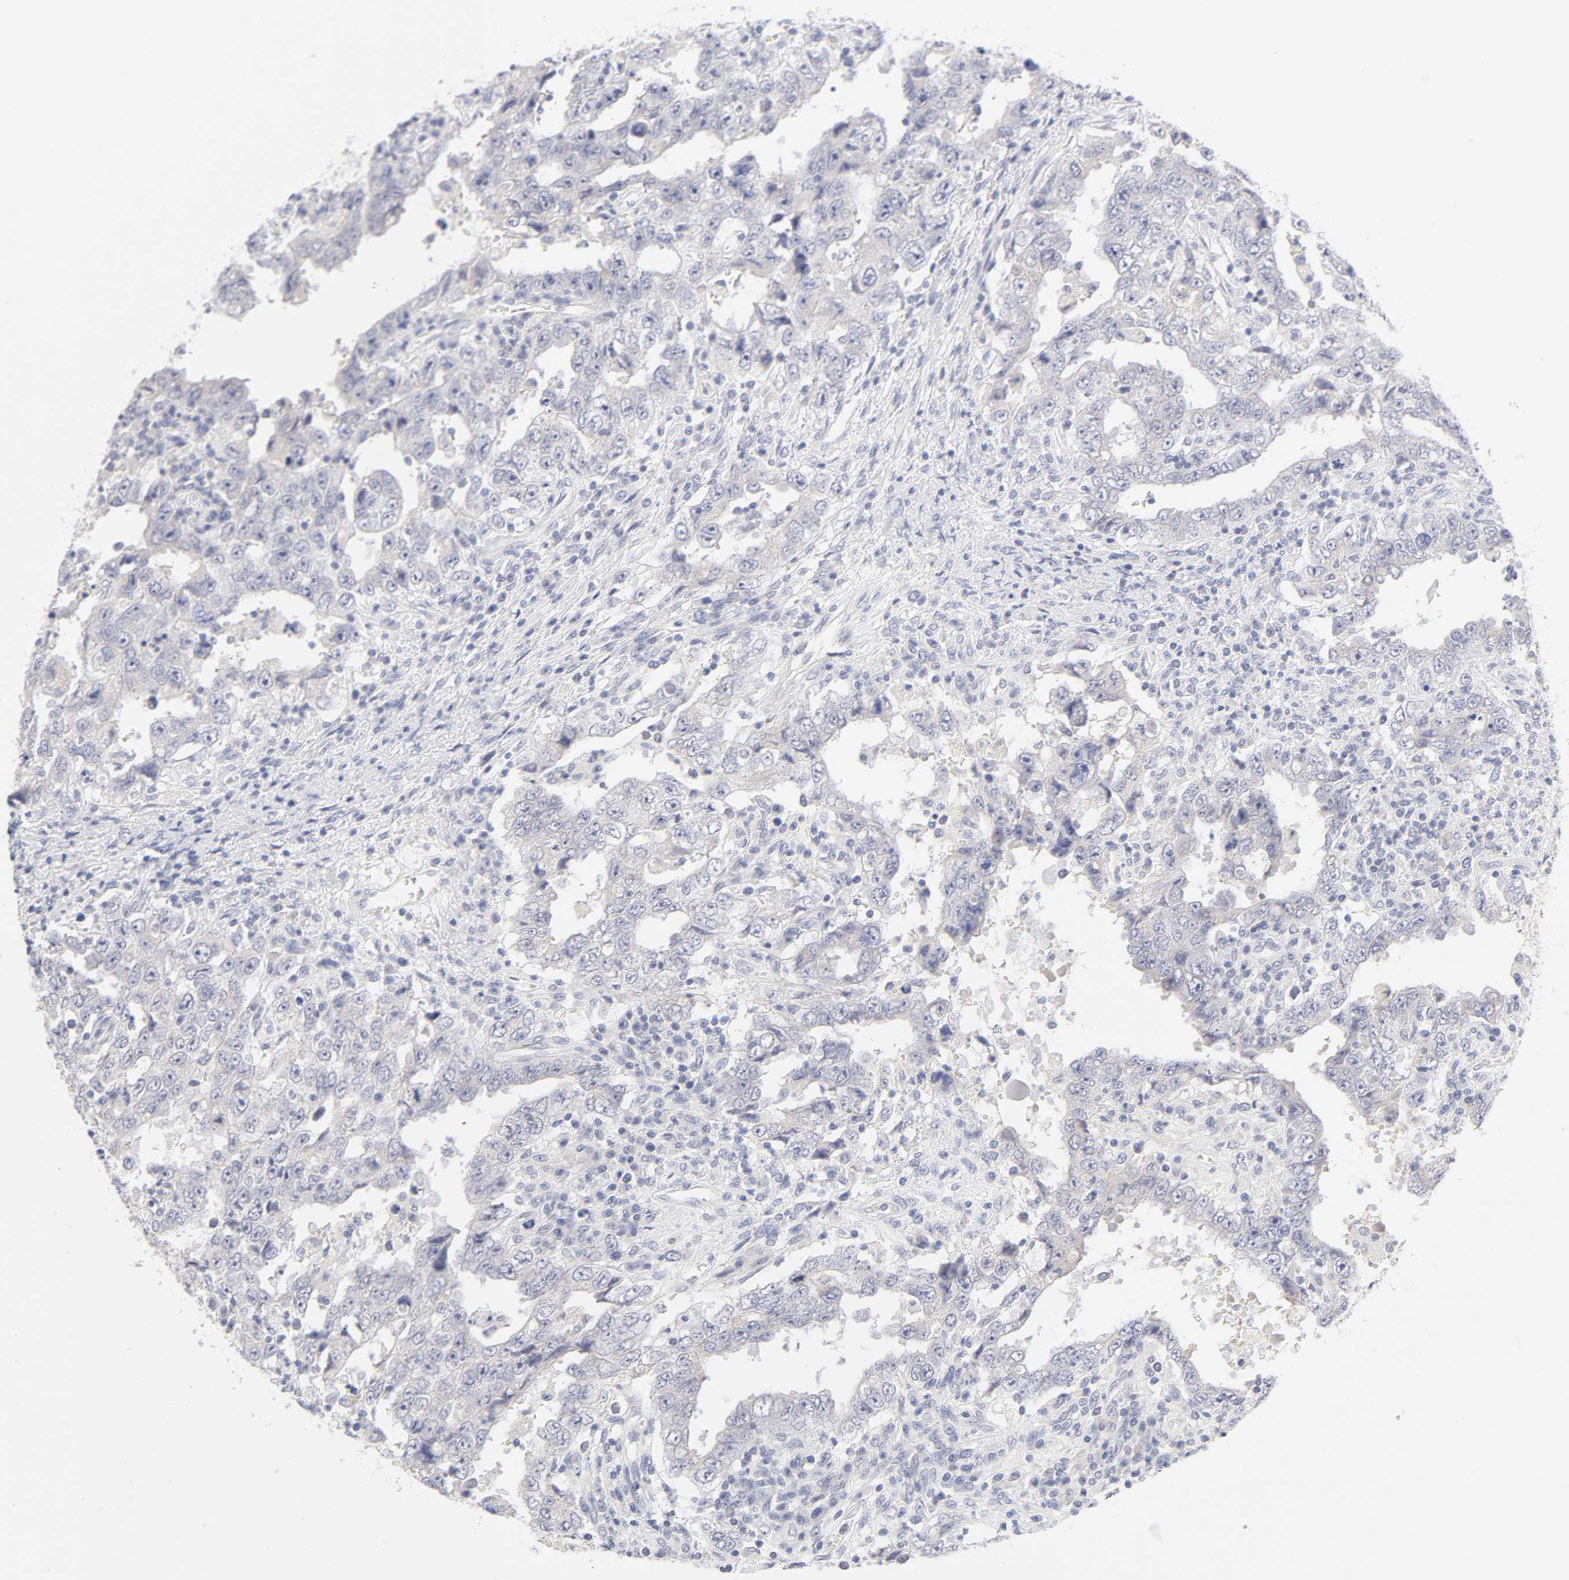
{"staining": {"intensity": "negative", "quantity": "none", "location": "none"}, "tissue": "testis cancer", "cell_type": "Tumor cells", "image_type": "cancer", "snomed": [{"axis": "morphology", "description": "Carcinoma, Embryonal, NOS"}, {"axis": "topography", "description": "Testis"}], "caption": "DAB immunohistochemical staining of testis cancer reveals no significant expression in tumor cells.", "gene": "CYP4B1", "patient": {"sex": "male", "age": 26}}